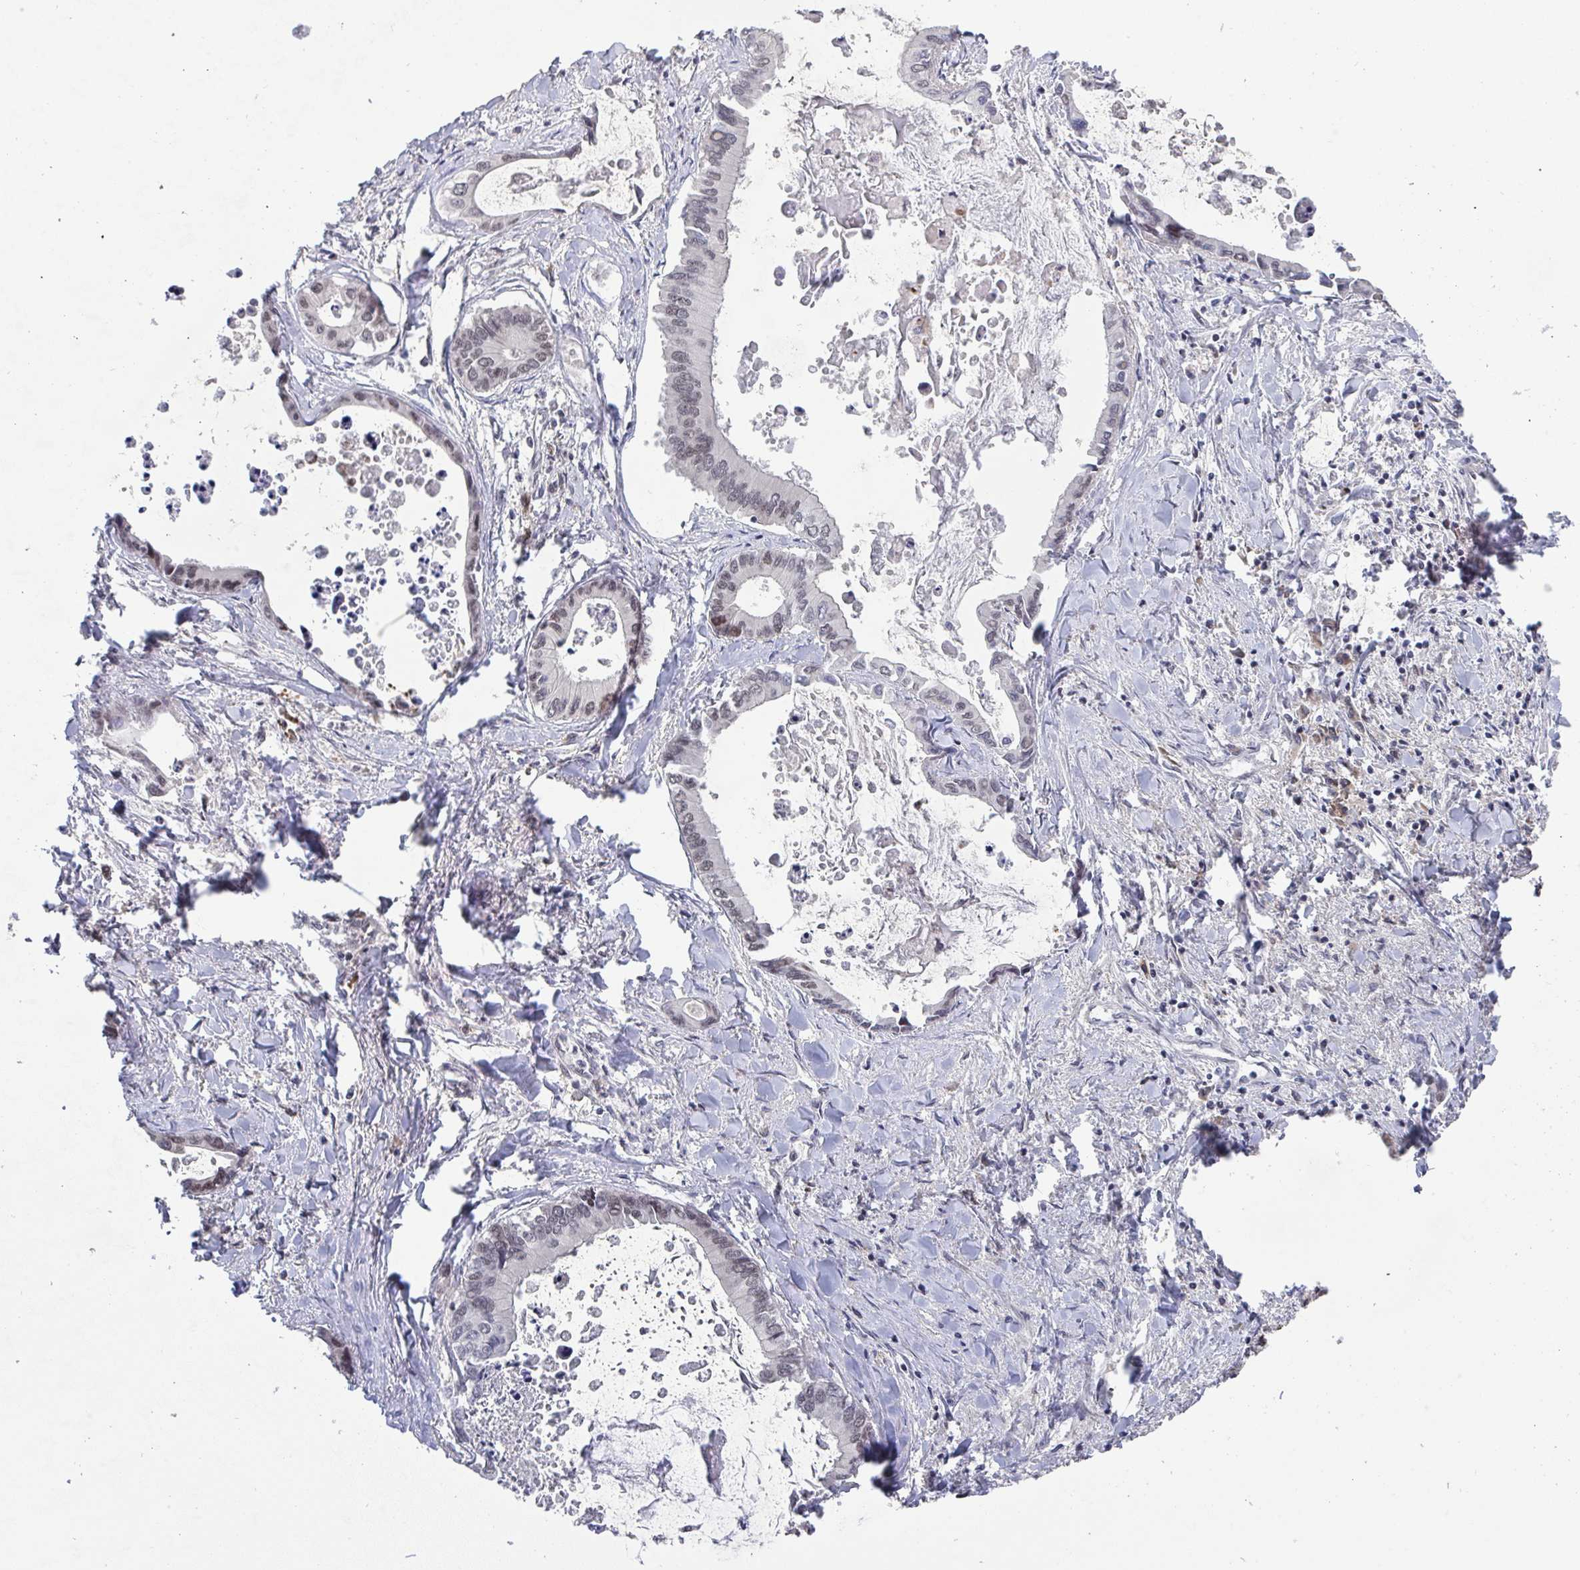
{"staining": {"intensity": "weak", "quantity": ">75%", "location": "nuclear"}, "tissue": "liver cancer", "cell_type": "Tumor cells", "image_type": "cancer", "snomed": [{"axis": "morphology", "description": "Cholangiocarcinoma"}, {"axis": "topography", "description": "Liver"}], "caption": "The immunohistochemical stain shows weak nuclear expression in tumor cells of liver cancer (cholangiocarcinoma) tissue.", "gene": "JMJD1C", "patient": {"sex": "male", "age": 66}}